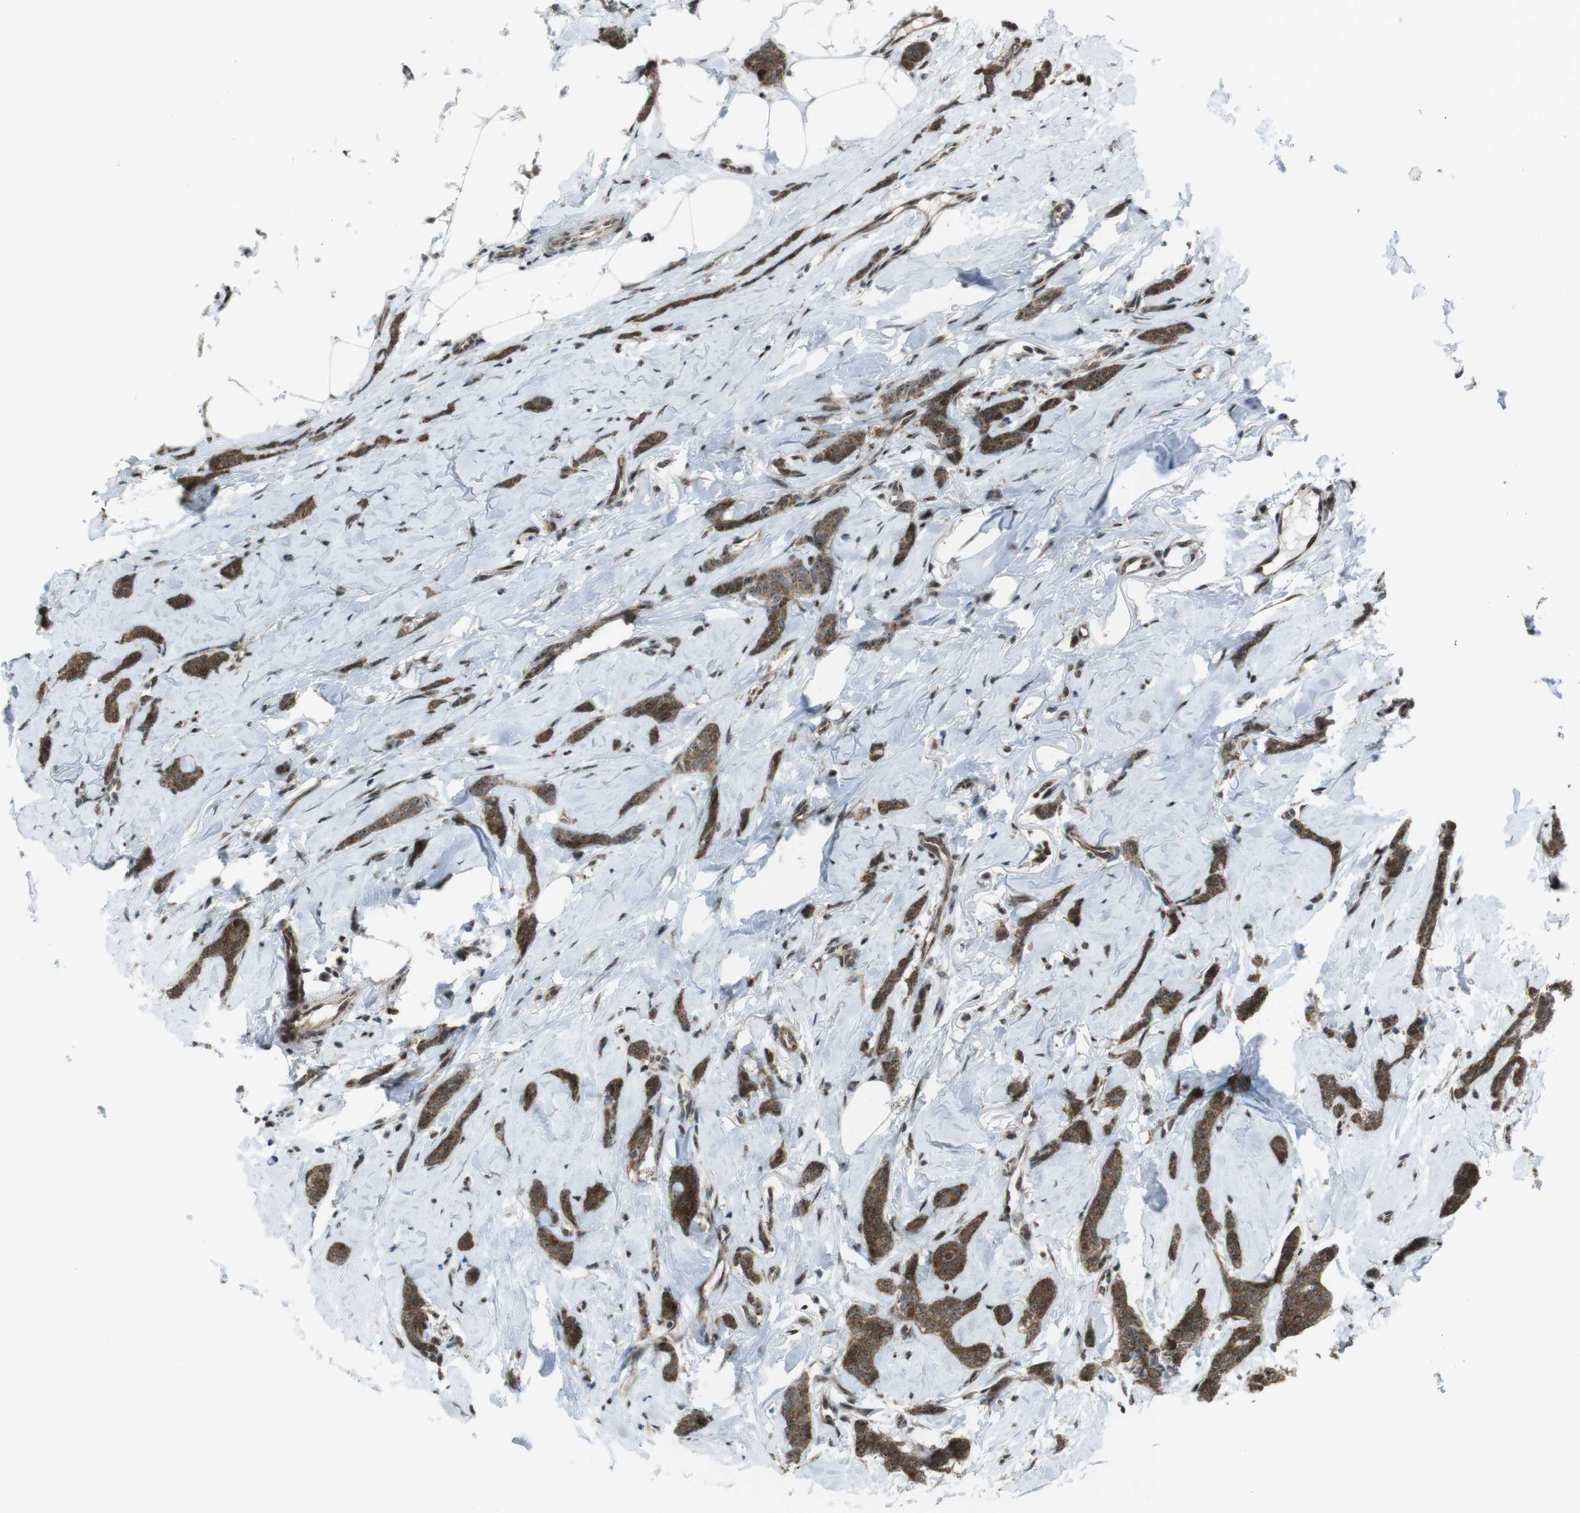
{"staining": {"intensity": "strong", "quantity": ">75%", "location": "cytoplasmic/membranous"}, "tissue": "breast cancer", "cell_type": "Tumor cells", "image_type": "cancer", "snomed": [{"axis": "morphology", "description": "Lobular carcinoma"}, {"axis": "topography", "description": "Skin"}, {"axis": "topography", "description": "Breast"}], "caption": "DAB (3,3'-diaminobenzidine) immunohistochemical staining of human breast cancer reveals strong cytoplasmic/membranous protein positivity in approximately >75% of tumor cells. (Brightfield microscopy of DAB IHC at high magnification).", "gene": "CSNK1D", "patient": {"sex": "female", "age": 46}}